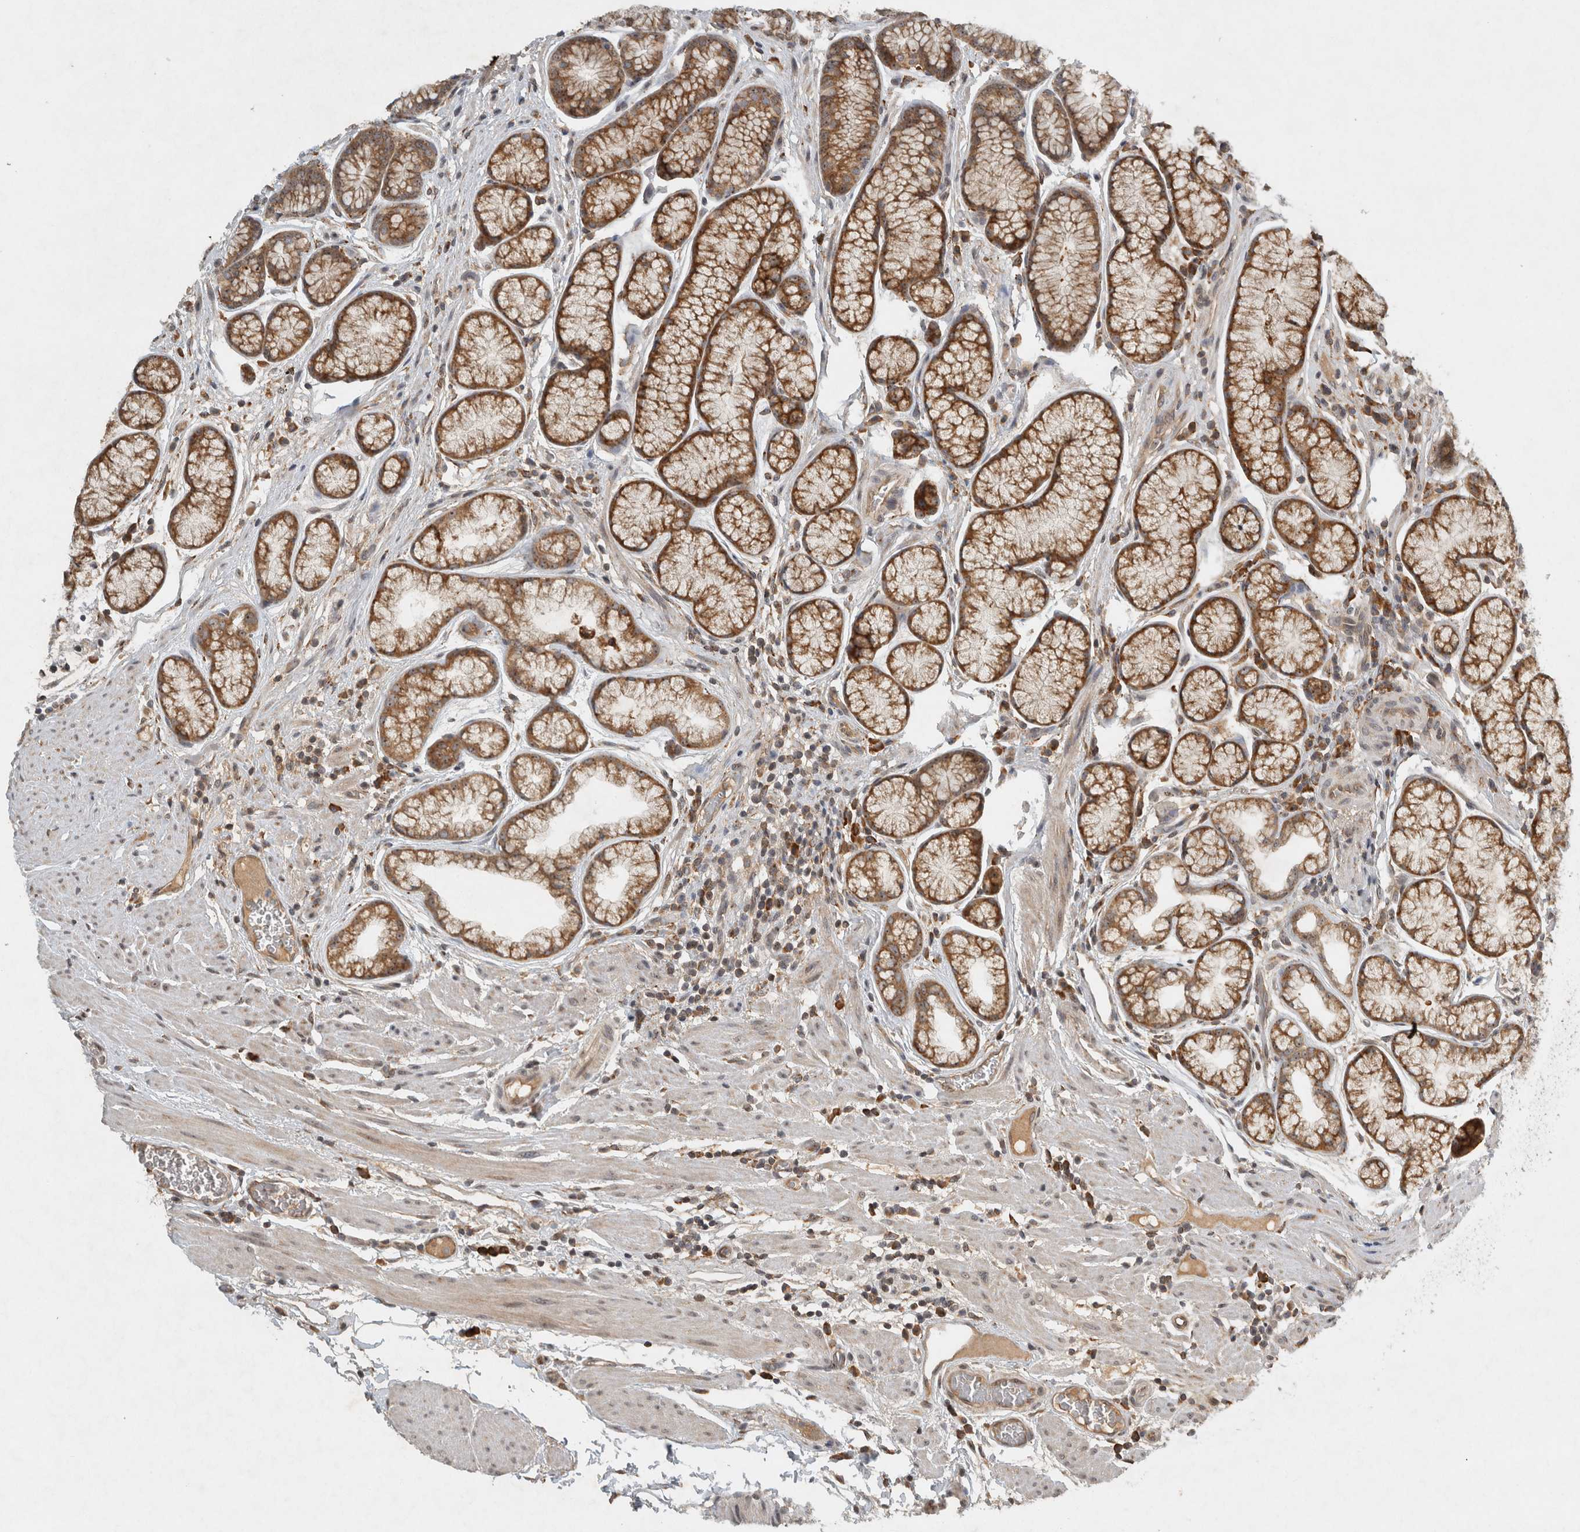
{"staining": {"intensity": "strong", "quantity": ">75%", "location": "cytoplasmic/membranous,nuclear"}, "tissue": "stomach", "cell_type": "Glandular cells", "image_type": "normal", "snomed": [{"axis": "morphology", "description": "Normal tissue, NOS"}, {"axis": "topography", "description": "Stomach"}], "caption": "Immunohistochemistry (IHC) histopathology image of benign stomach: stomach stained using immunohistochemistry (IHC) demonstrates high levels of strong protein expression localized specifically in the cytoplasmic/membranous,nuclear of glandular cells, appearing as a cytoplasmic/membranous,nuclear brown color.", "gene": "GPR137B", "patient": {"sex": "male", "age": 42}}